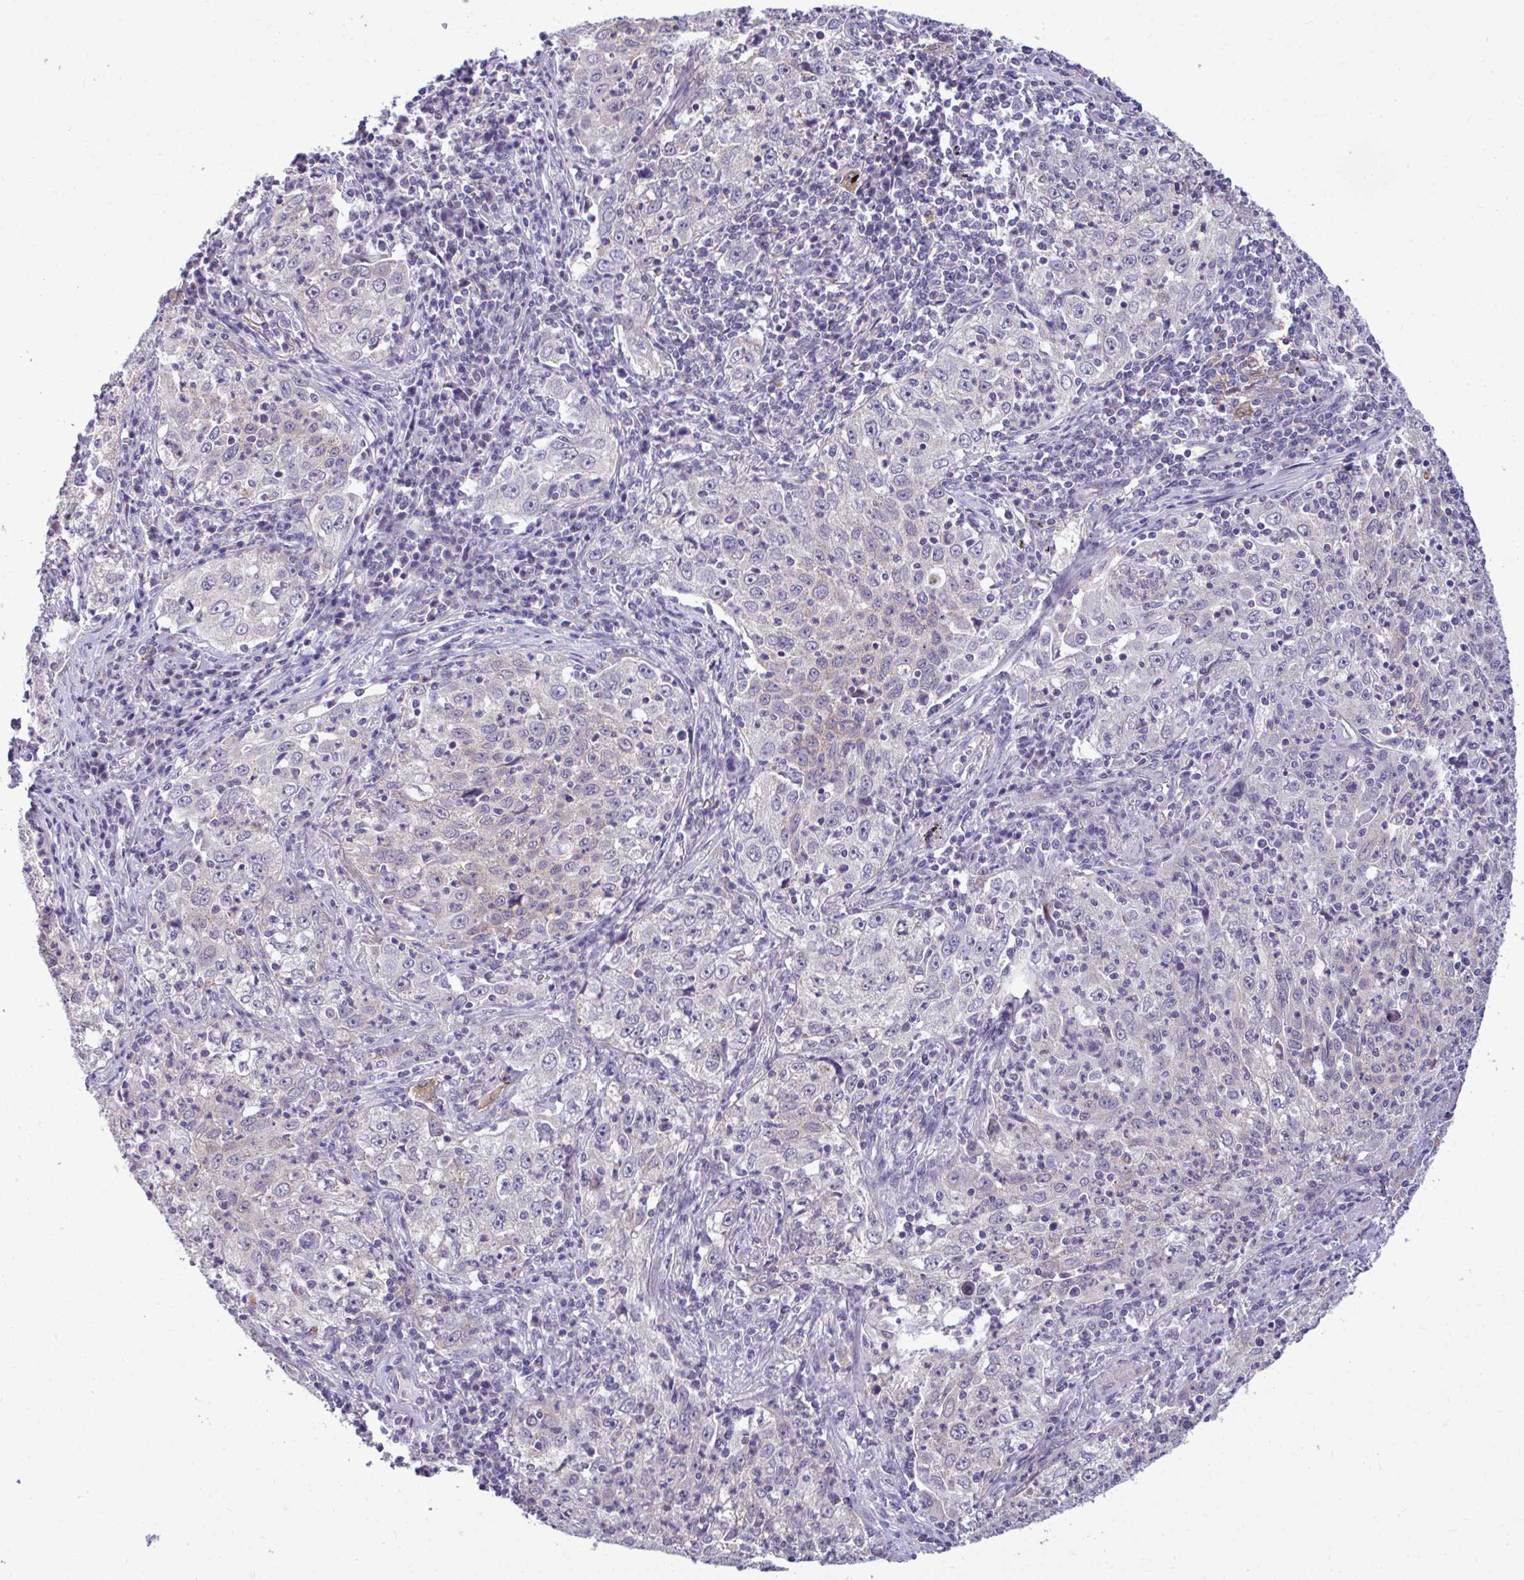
{"staining": {"intensity": "weak", "quantity": "<25%", "location": "cytoplasmic/membranous"}, "tissue": "lung cancer", "cell_type": "Tumor cells", "image_type": "cancer", "snomed": [{"axis": "morphology", "description": "Squamous cell carcinoma, NOS"}, {"axis": "topography", "description": "Lung"}], "caption": "The histopathology image displays no significant staining in tumor cells of lung cancer (squamous cell carcinoma). (DAB IHC, high magnification).", "gene": "SARS2", "patient": {"sex": "male", "age": 71}}